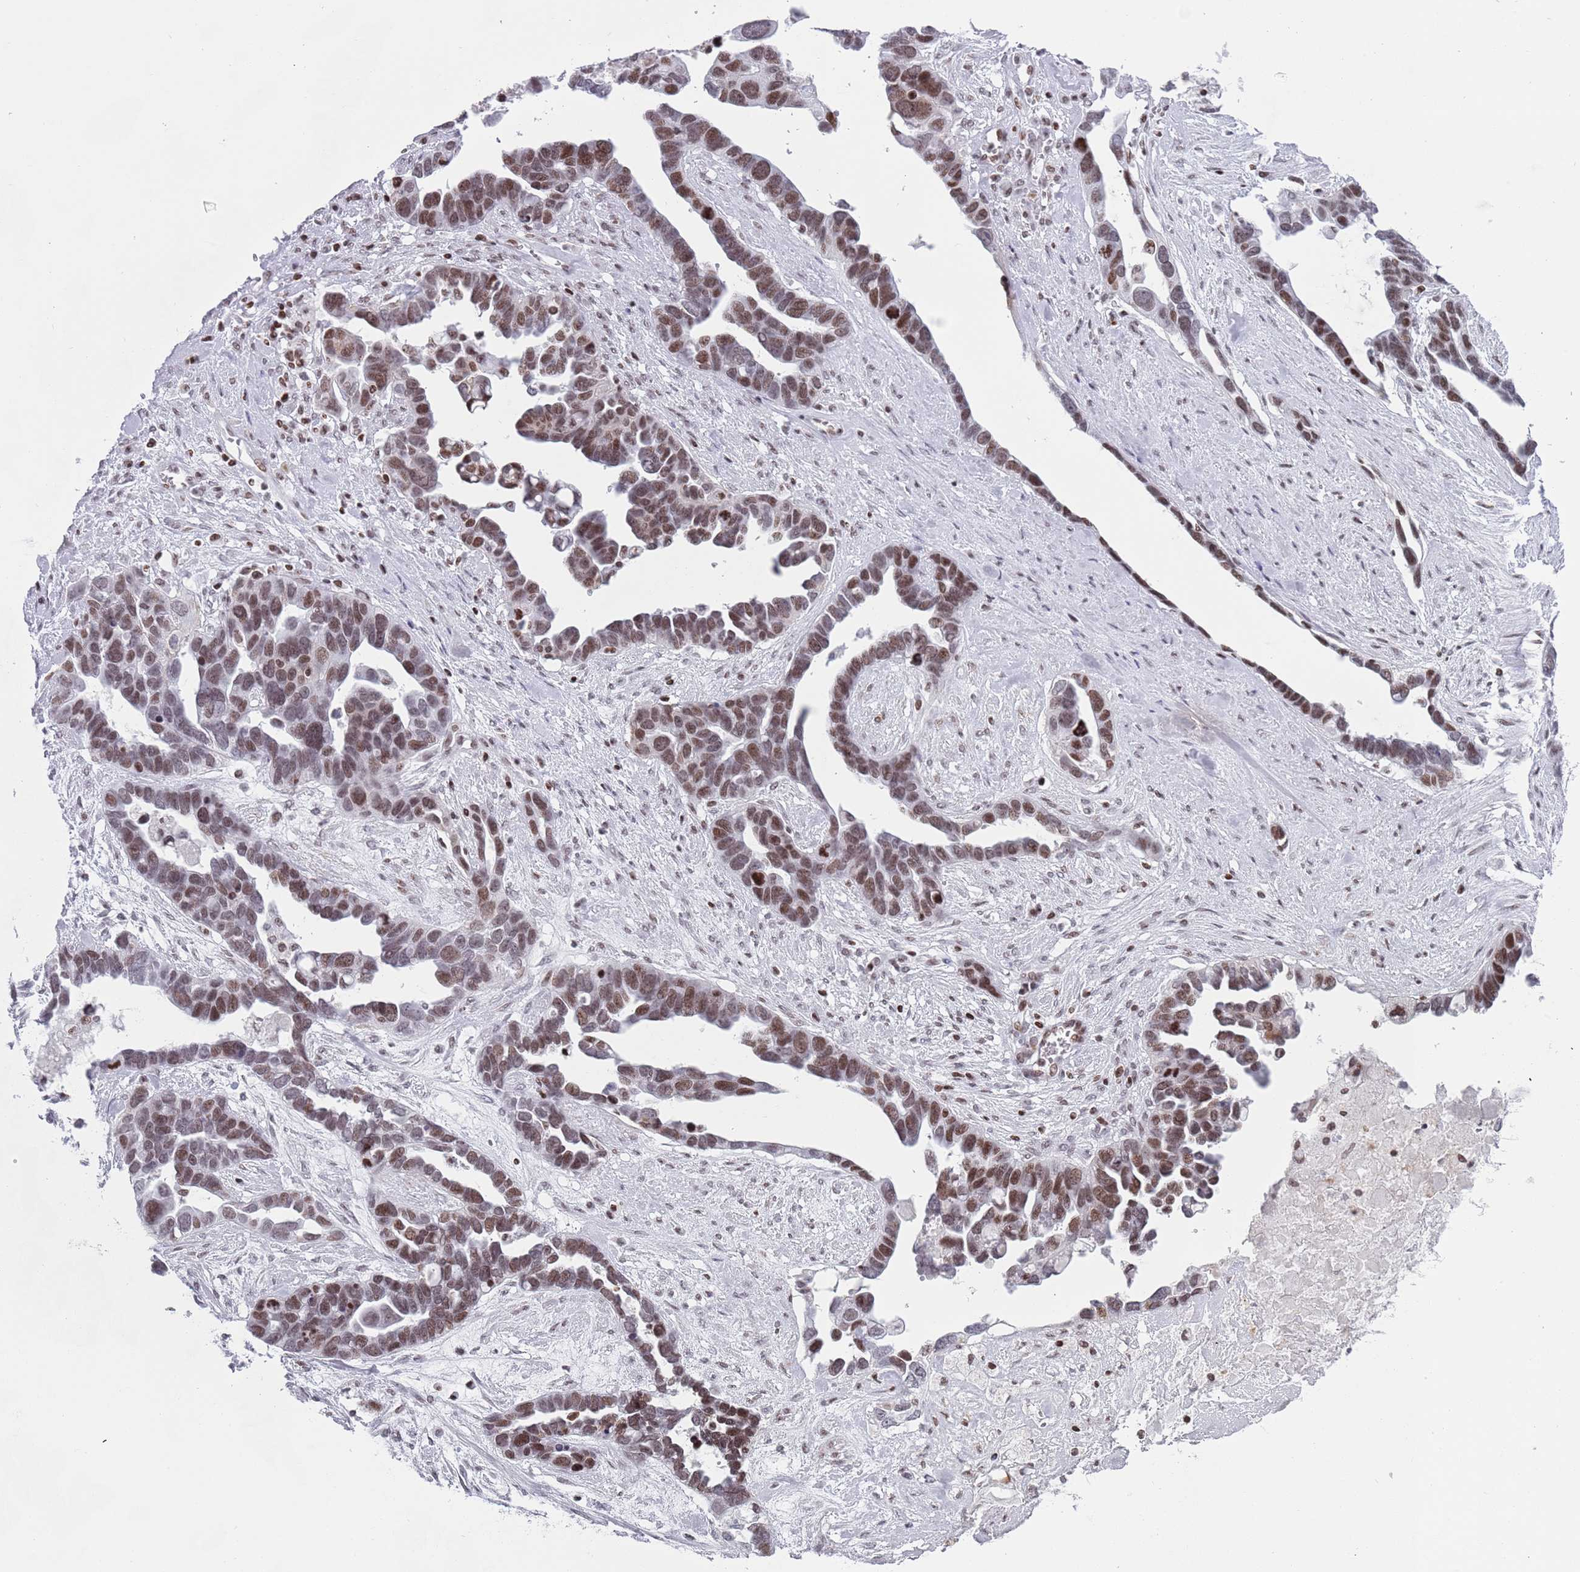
{"staining": {"intensity": "moderate", "quantity": ">75%", "location": "nuclear"}, "tissue": "ovarian cancer", "cell_type": "Tumor cells", "image_type": "cancer", "snomed": [{"axis": "morphology", "description": "Cystadenocarcinoma, serous, NOS"}, {"axis": "topography", "description": "Ovary"}], "caption": "Immunohistochemistry staining of ovarian cancer, which reveals medium levels of moderate nuclear staining in about >75% of tumor cells indicating moderate nuclear protein positivity. The staining was performed using DAB (brown) for protein detection and nuclei were counterstained in hematoxylin (blue).", "gene": "HDAC8", "patient": {"sex": "female", "age": 54}}